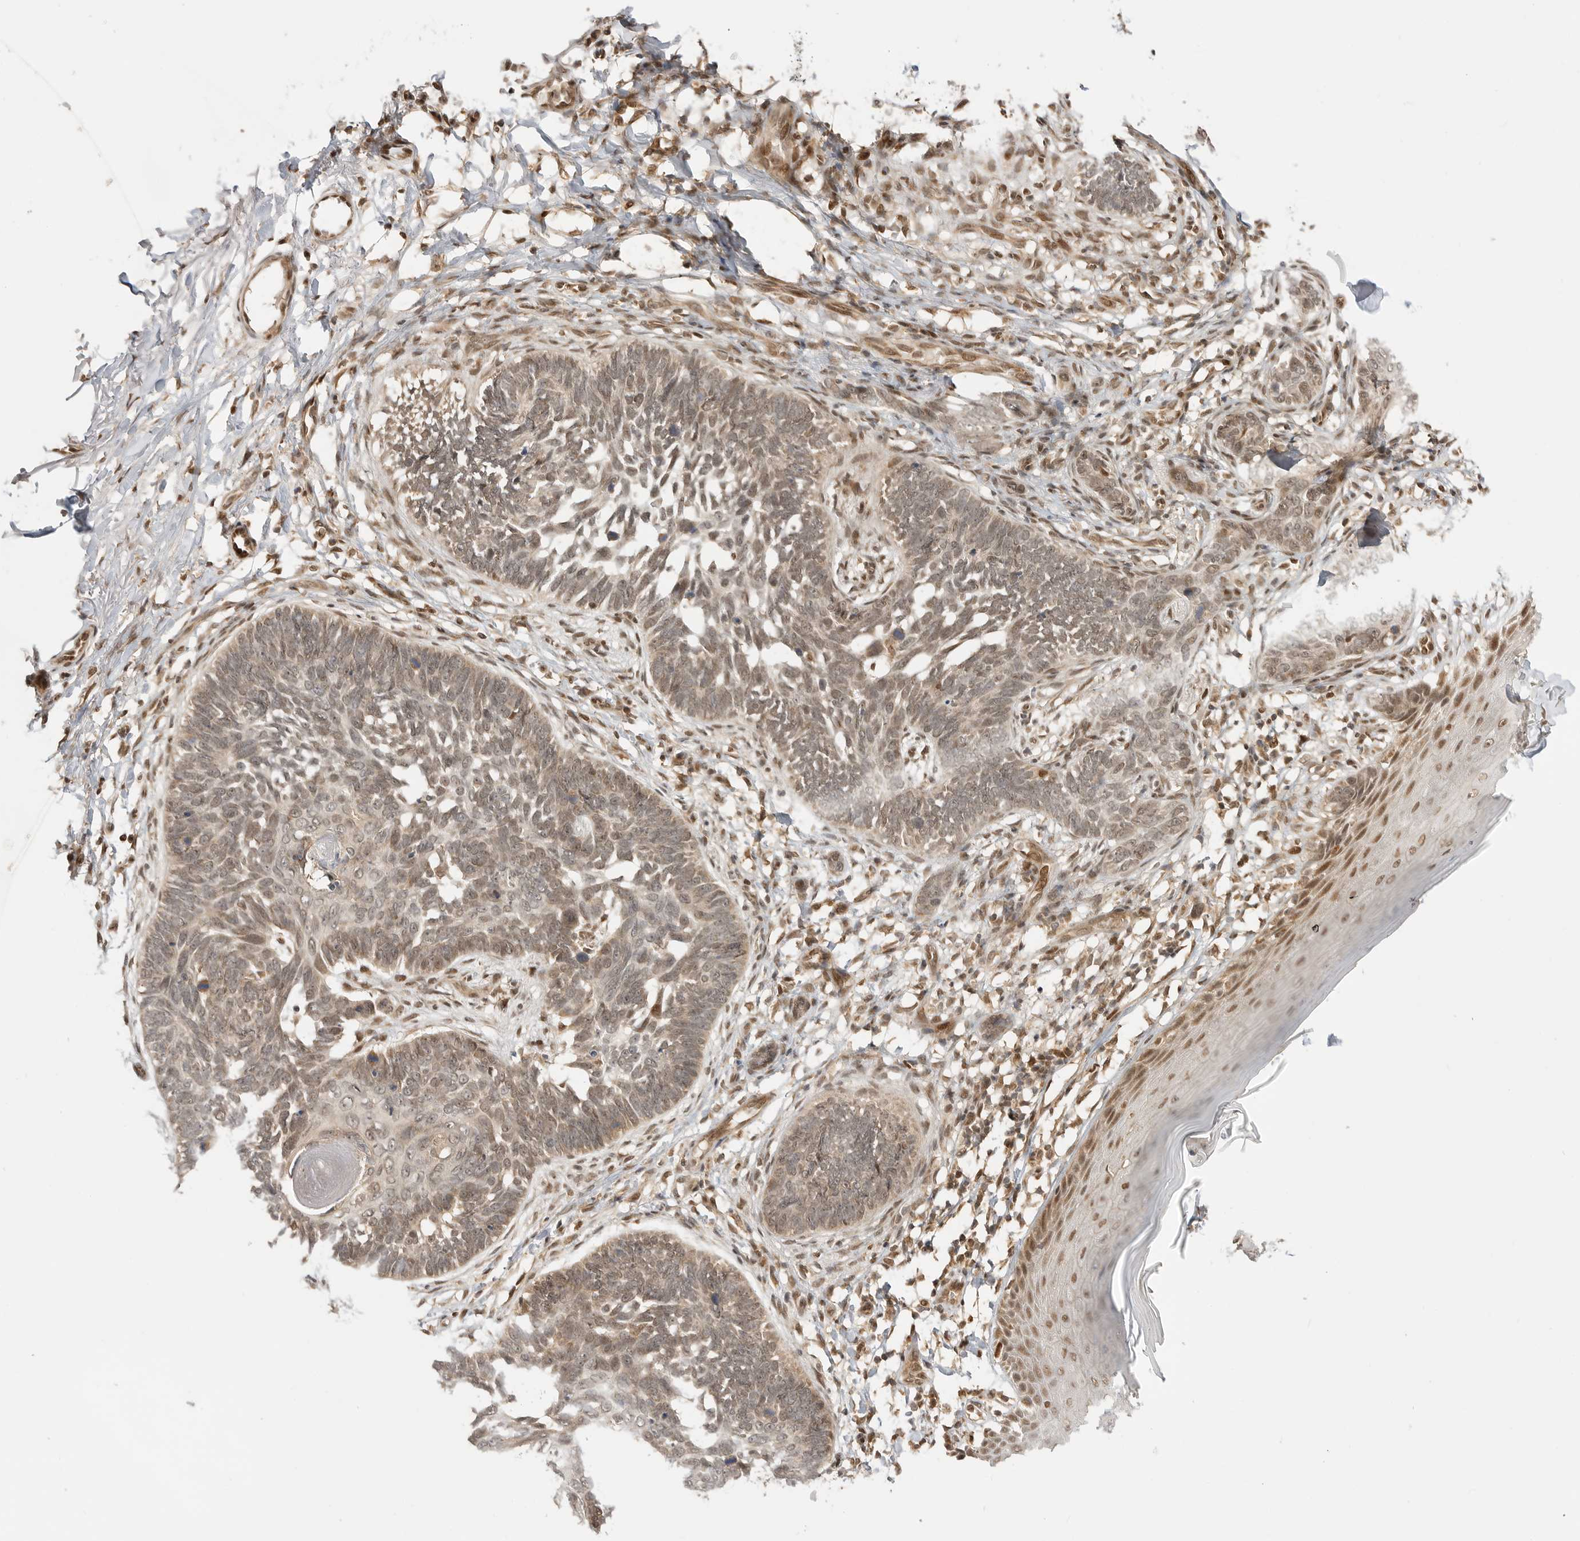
{"staining": {"intensity": "weak", "quantity": ">75%", "location": "cytoplasmic/membranous,nuclear"}, "tissue": "skin cancer", "cell_type": "Tumor cells", "image_type": "cancer", "snomed": [{"axis": "morphology", "description": "Normal tissue, NOS"}, {"axis": "morphology", "description": "Basal cell carcinoma"}, {"axis": "topography", "description": "Skin"}], "caption": "Tumor cells reveal low levels of weak cytoplasmic/membranous and nuclear staining in about >75% of cells in human basal cell carcinoma (skin).", "gene": "ALKAL1", "patient": {"sex": "male", "age": 77}}